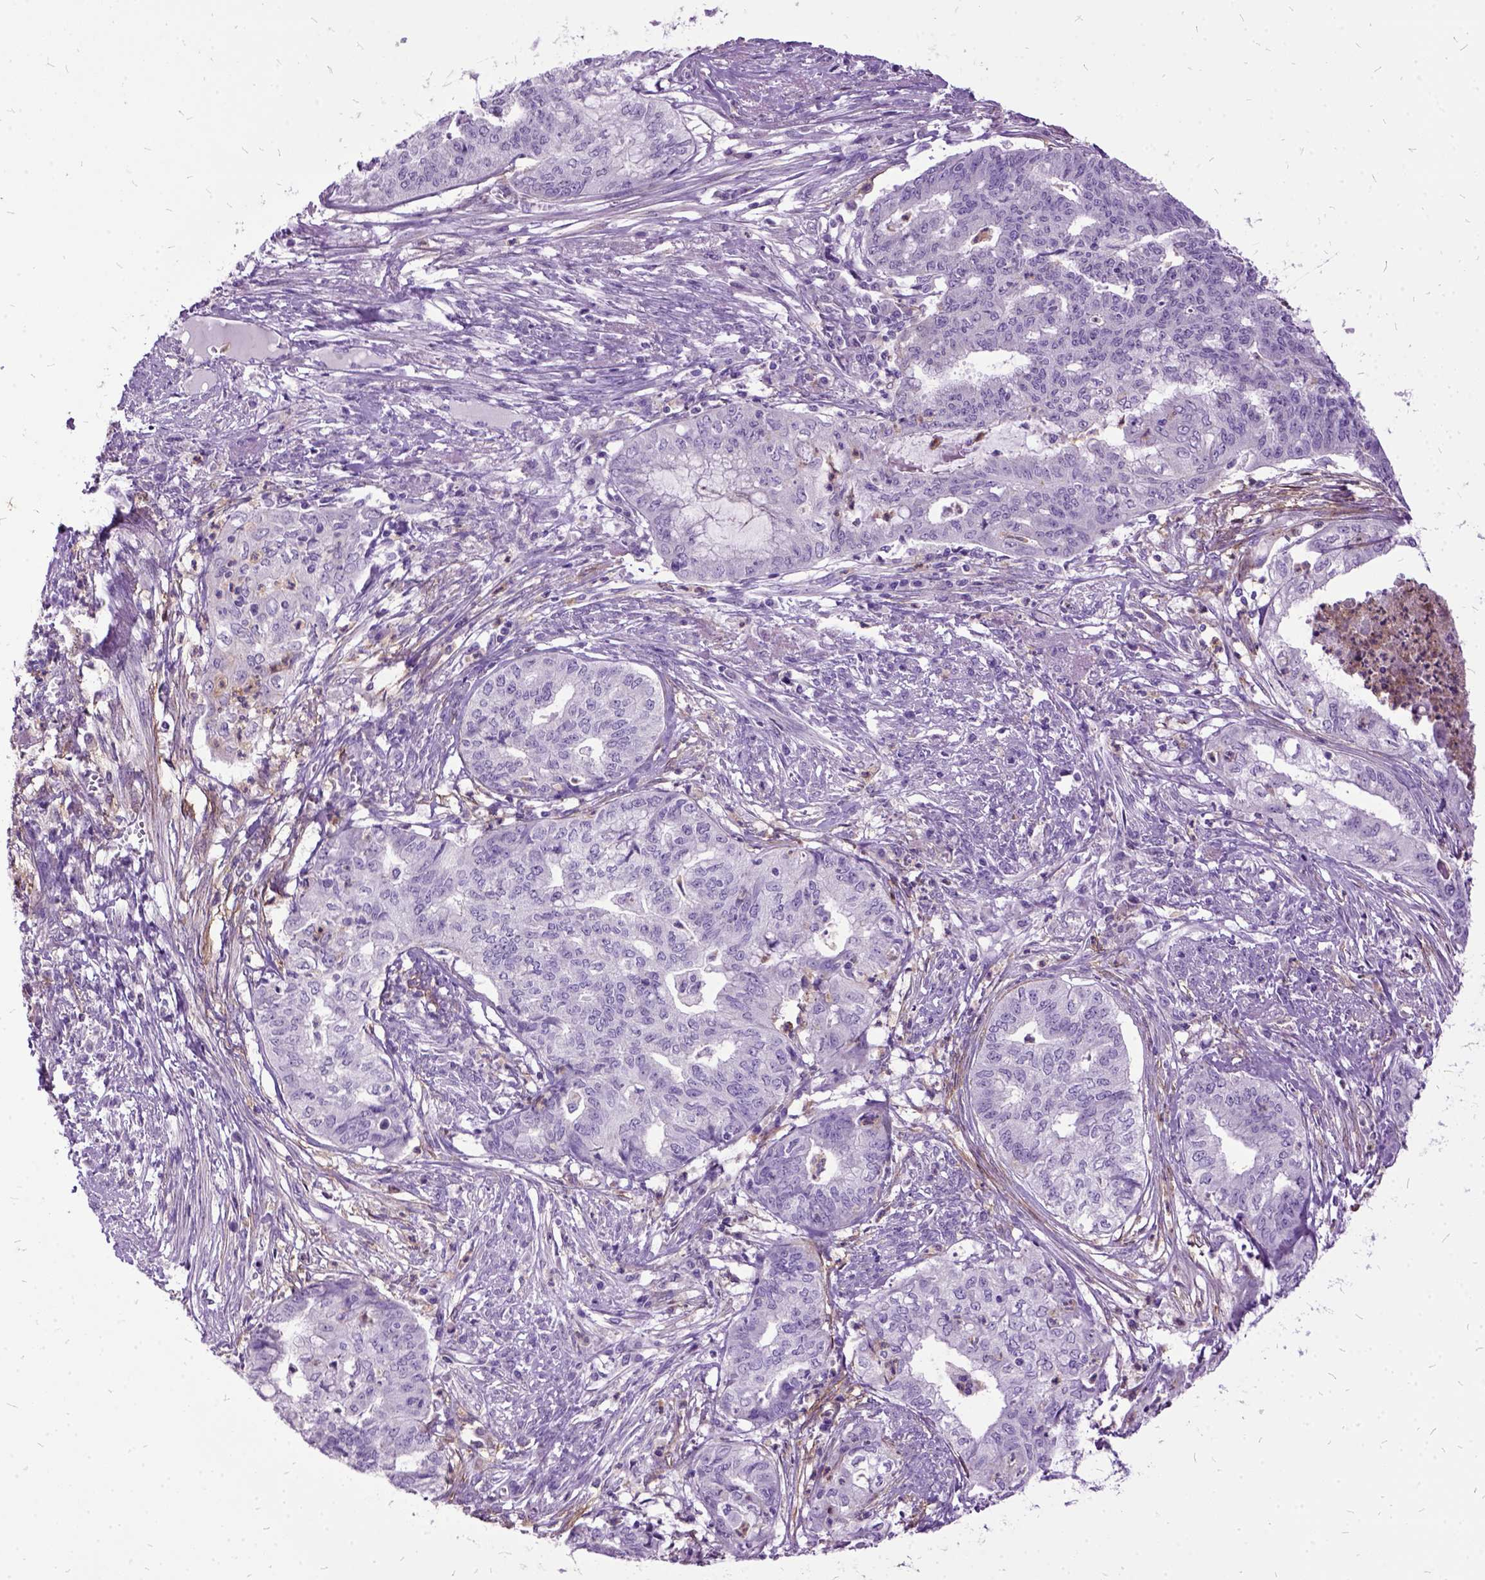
{"staining": {"intensity": "negative", "quantity": "none", "location": "none"}, "tissue": "endometrial cancer", "cell_type": "Tumor cells", "image_type": "cancer", "snomed": [{"axis": "morphology", "description": "Adenocarcinoma, NOS"}, {"axis": "topography", "description": "Endometrium"}], "caption": "Immunohistochemical staining of adenocarcinoma (endometrial) shows no significant positivity in tumor cells.", "gene": "MME", "patient": {"sex": "female", "age": 79}}